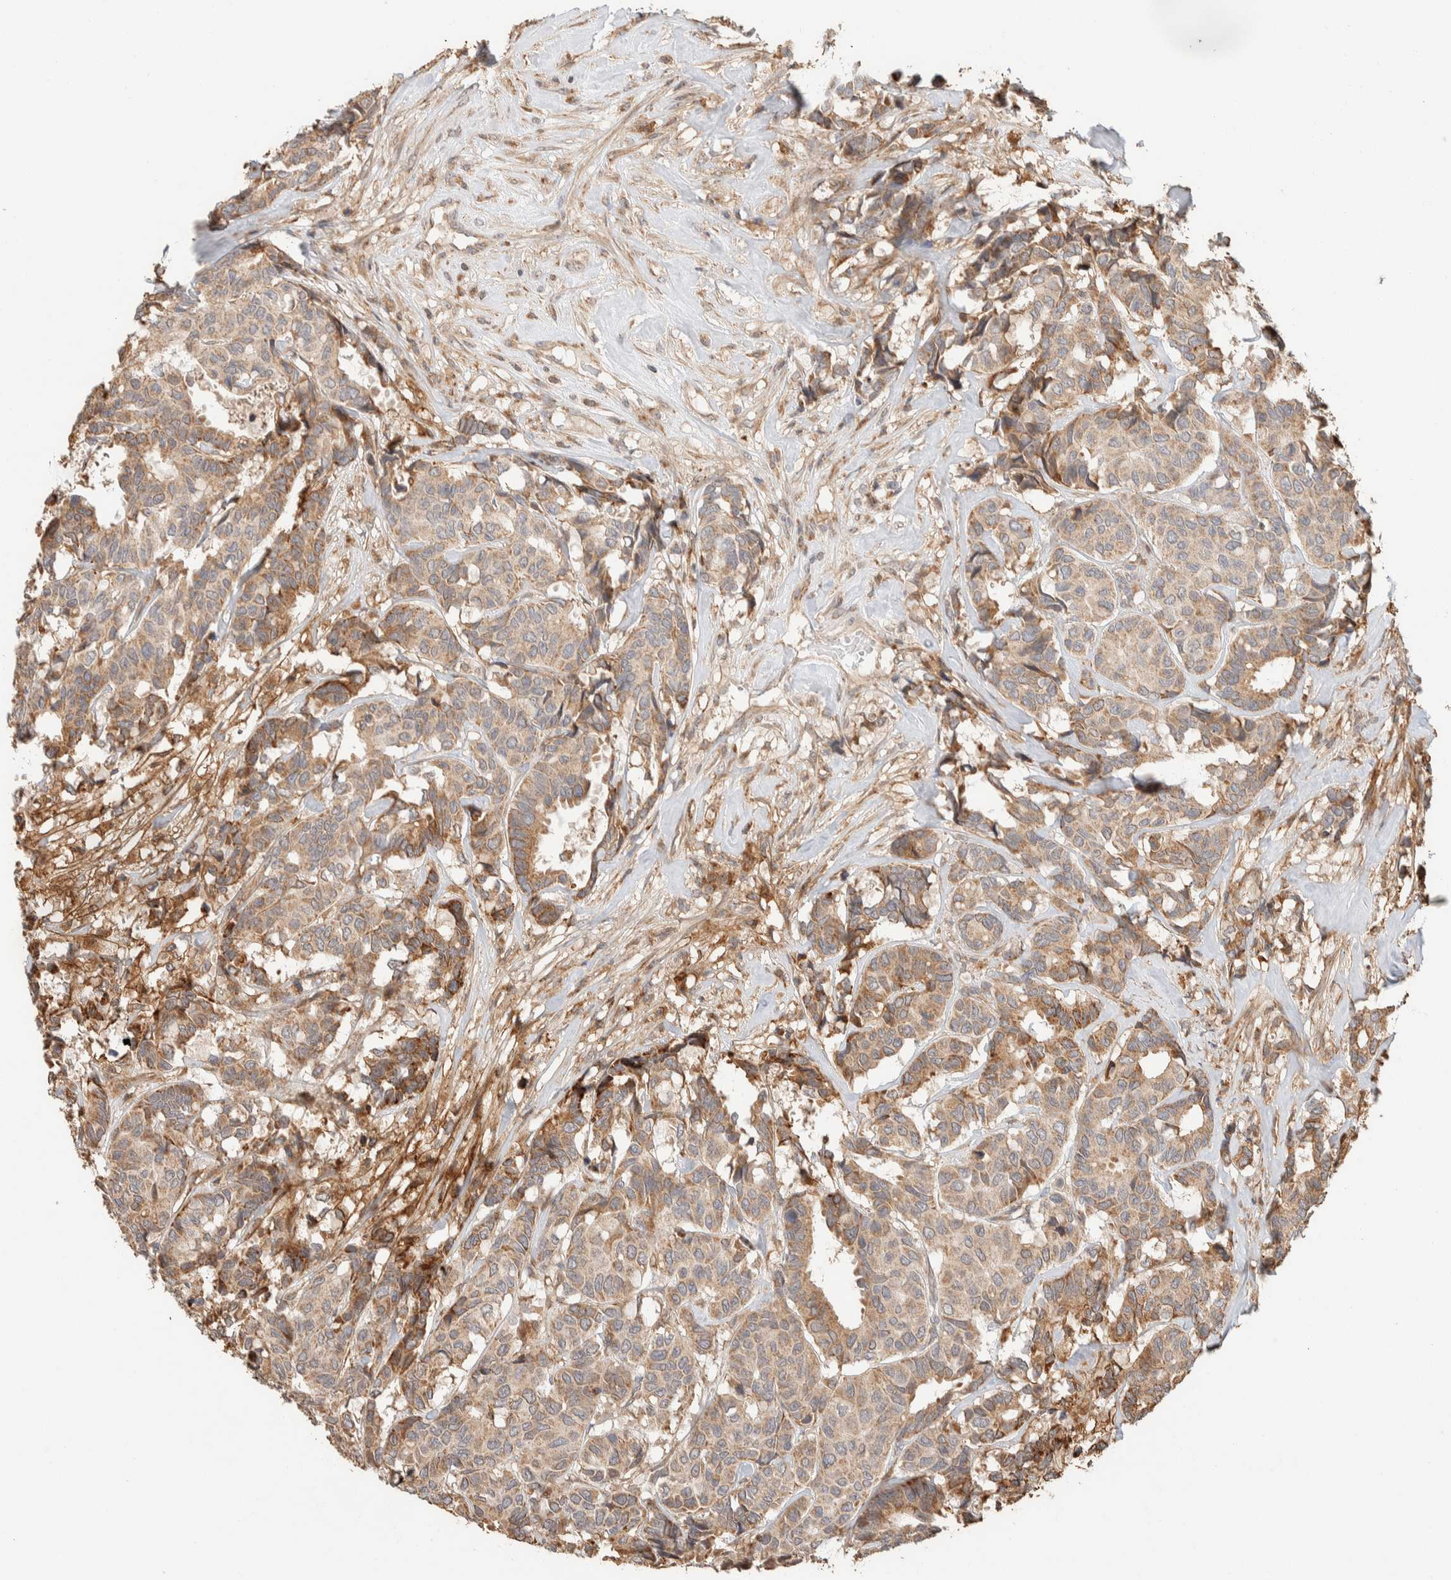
{"staining": {"intensity": "weak", "quantity": ">75%", "location": "cytoplasmic/membranous"}, "tissue": "breast cancer", "cell_type": "Tumor cells", "image_type": "cancer", "snomed": [{"axis": "morphology", "description": "Duct carcinoma"}, {"axis": "topography", "description": "Breast"}], "caption": "Breast cancer (invasive ductal carcinoma) stained for a protein shows weak cytoplasmic/membranous positivity in tumor cells. (DAB IHC with brightfield microscopy, high magnification).", "gene": "KIF9", "patient": {"sex": "female", "age": 87}}